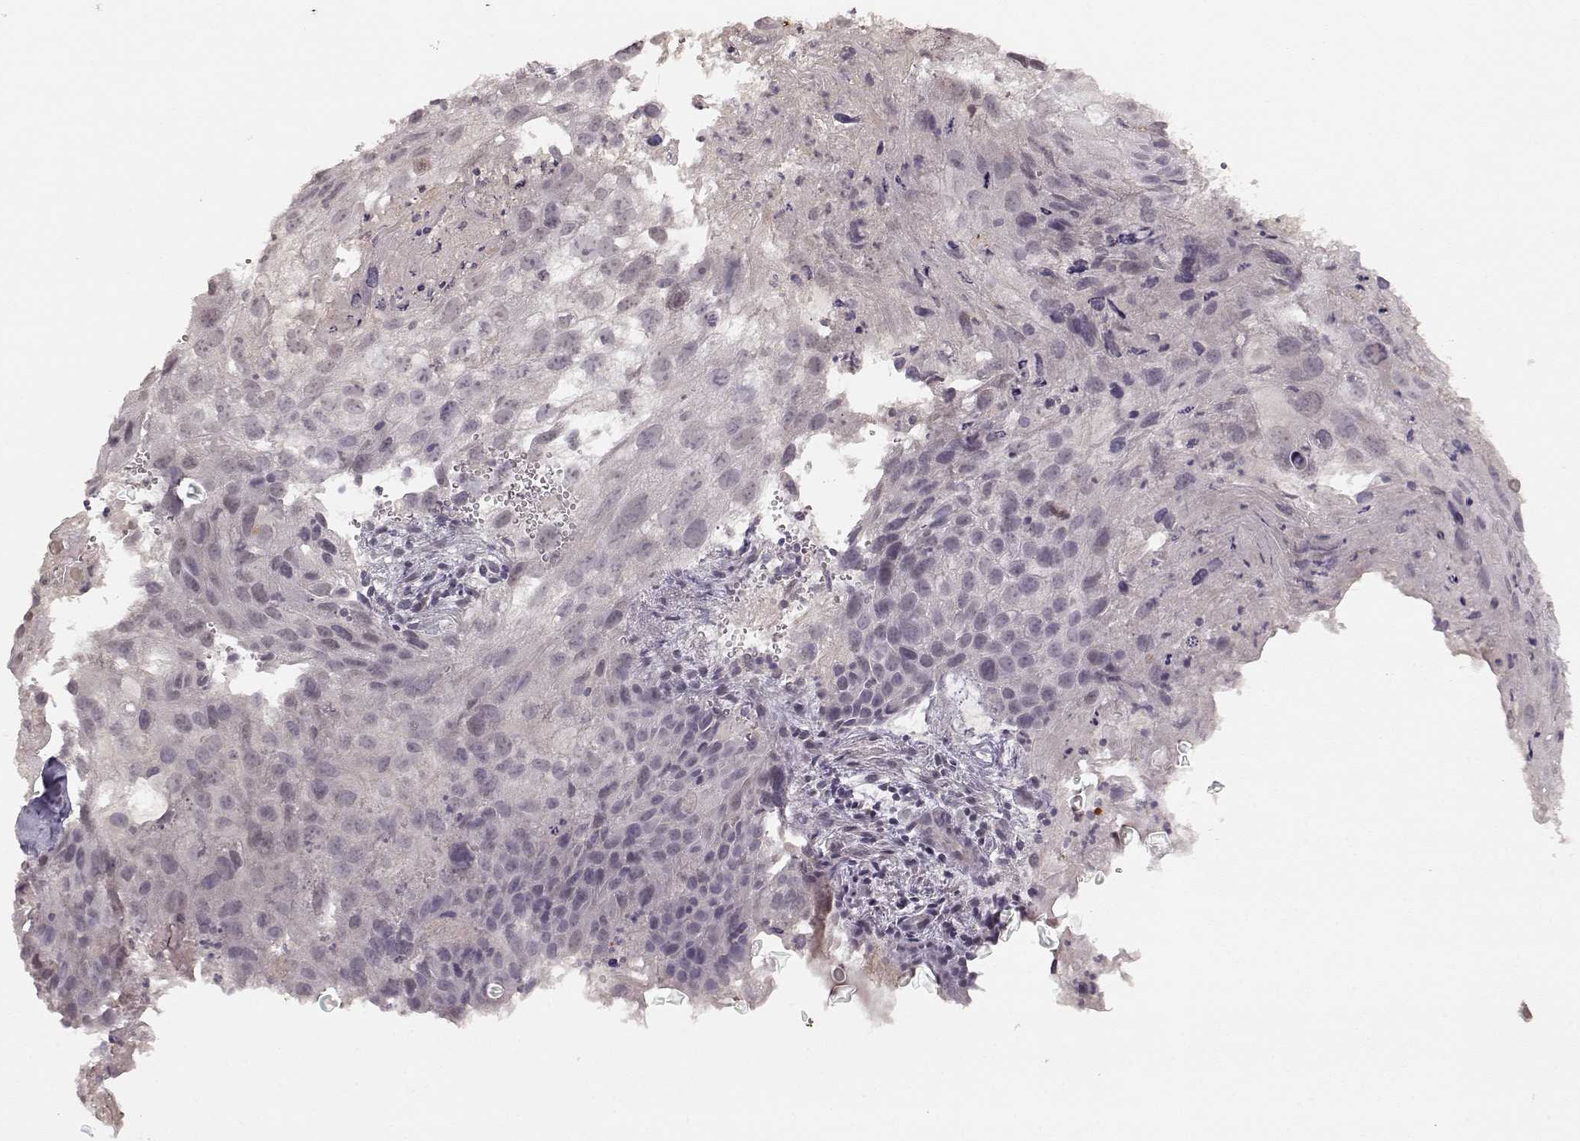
{"staining": {"intensity": "negative", "quantity": "none", "location": "none"}, "tissue": "cervical cancer", "cell_type": "Tumor cells", "image_type": "cancer", "snomed": [{"axis": "morphology", "description": "Squamous cell carcinoma, NOS"}, {"axis": "topography", "description": "Cervix"}], "caption": "DAB (3,3'-diaminobenzidine) immunohistochemical staining of cervical cancer shows no significant positivity in tumor cells. (DAB (3,3'-diaminobenzidine) IHC, high magnification).", "gene": "S100B", "patient": {"sex": "female", "age": 53}}